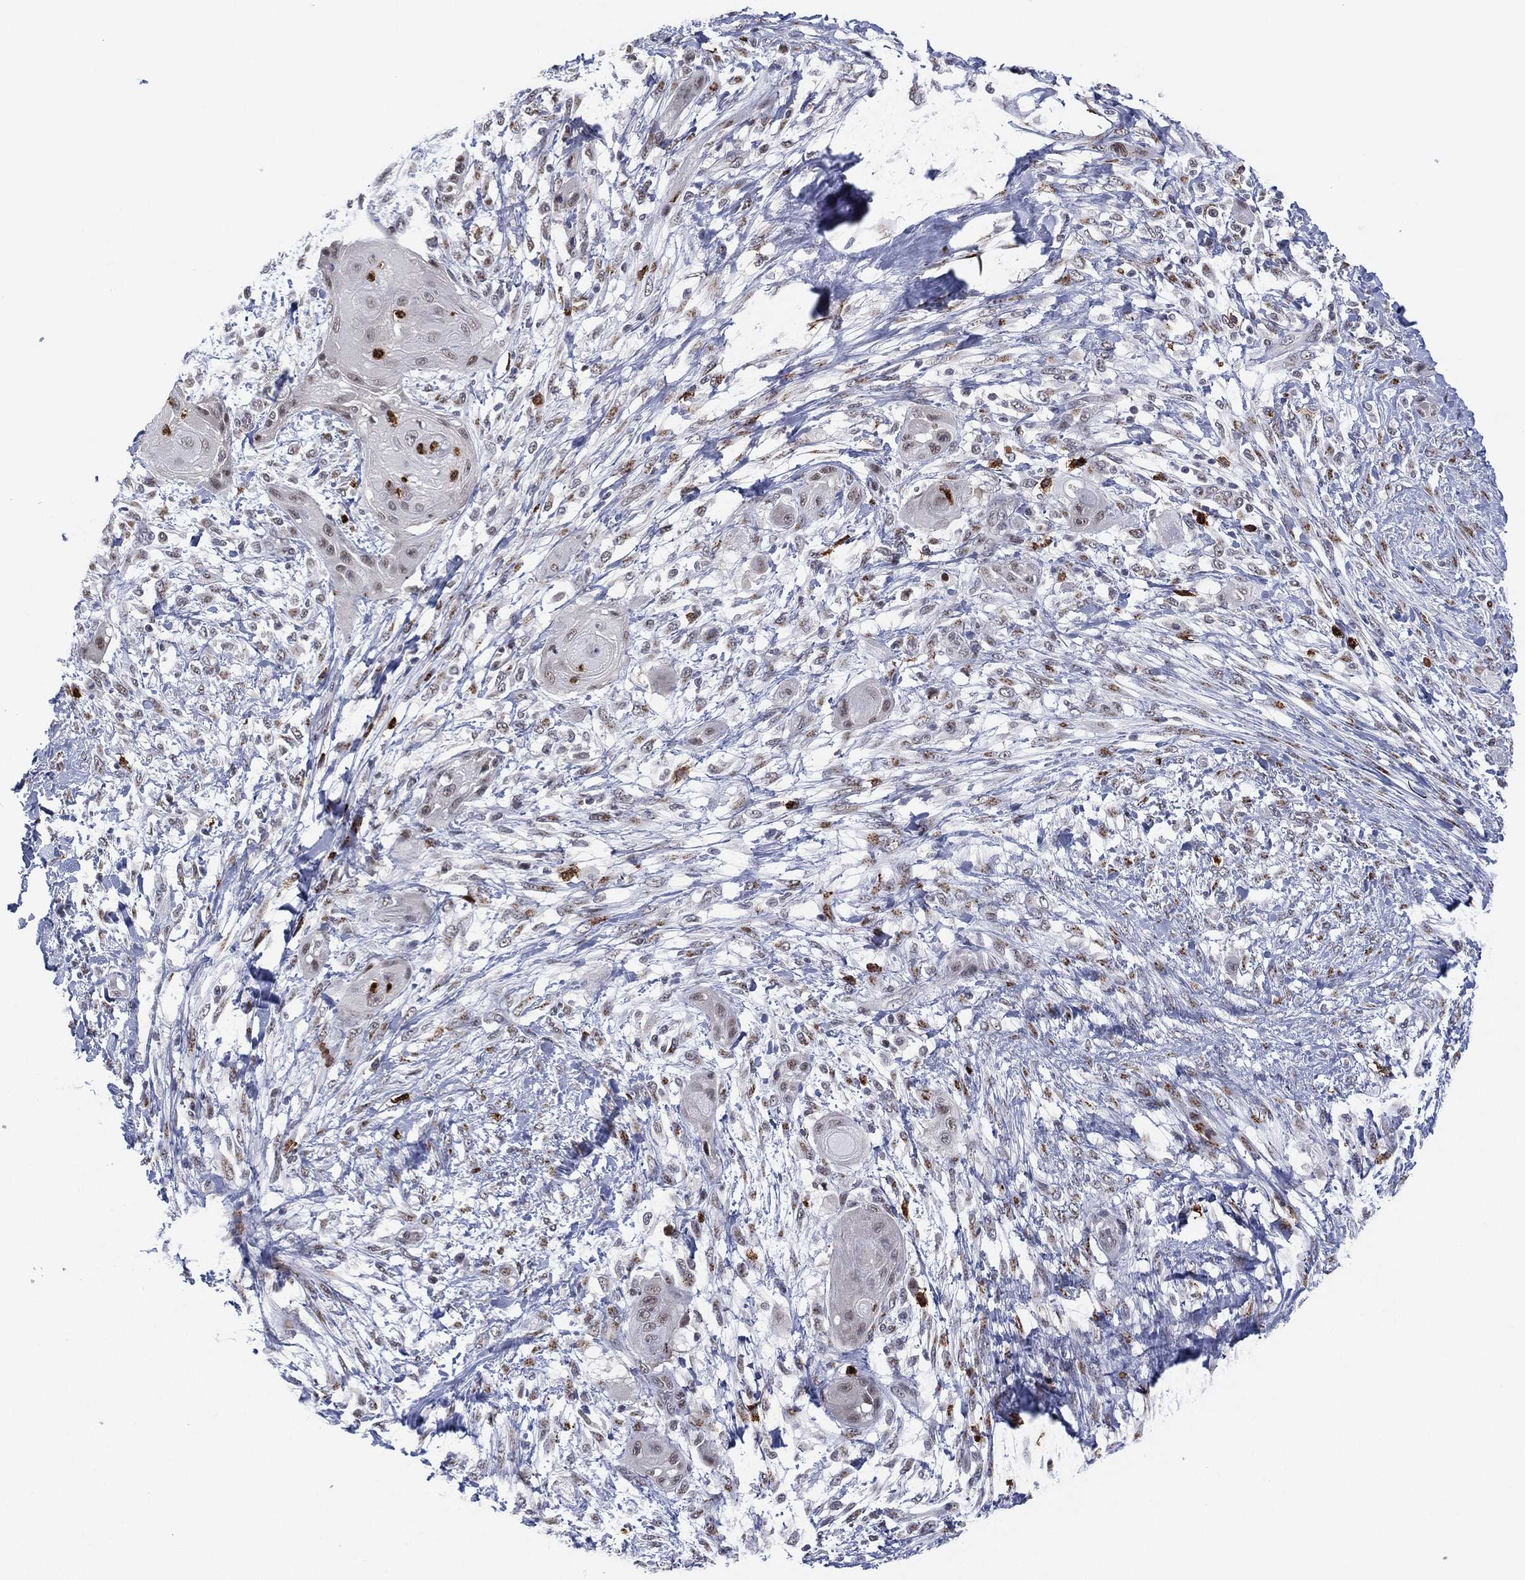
{"staining": {"intensity": "negative", "quantity": "none", "location": "none"}, "tissue": "skin cancer", "cell_type": "Tumor cells", "image_type": "cancer", "snomed": [{"axis": "morphology", "description": "Squamous cell carcinoma, NOS"}, {"axis": "topography", "description": "Skin"}], "caption": "DAB immunohistochemical staining of skin cancer (squamous cell carcinoma) displays no significant positivity in tumor cells. Nuclei are stained in blue.", "gene": "CD177", "patient": {"sex": "male", "age": 62}}